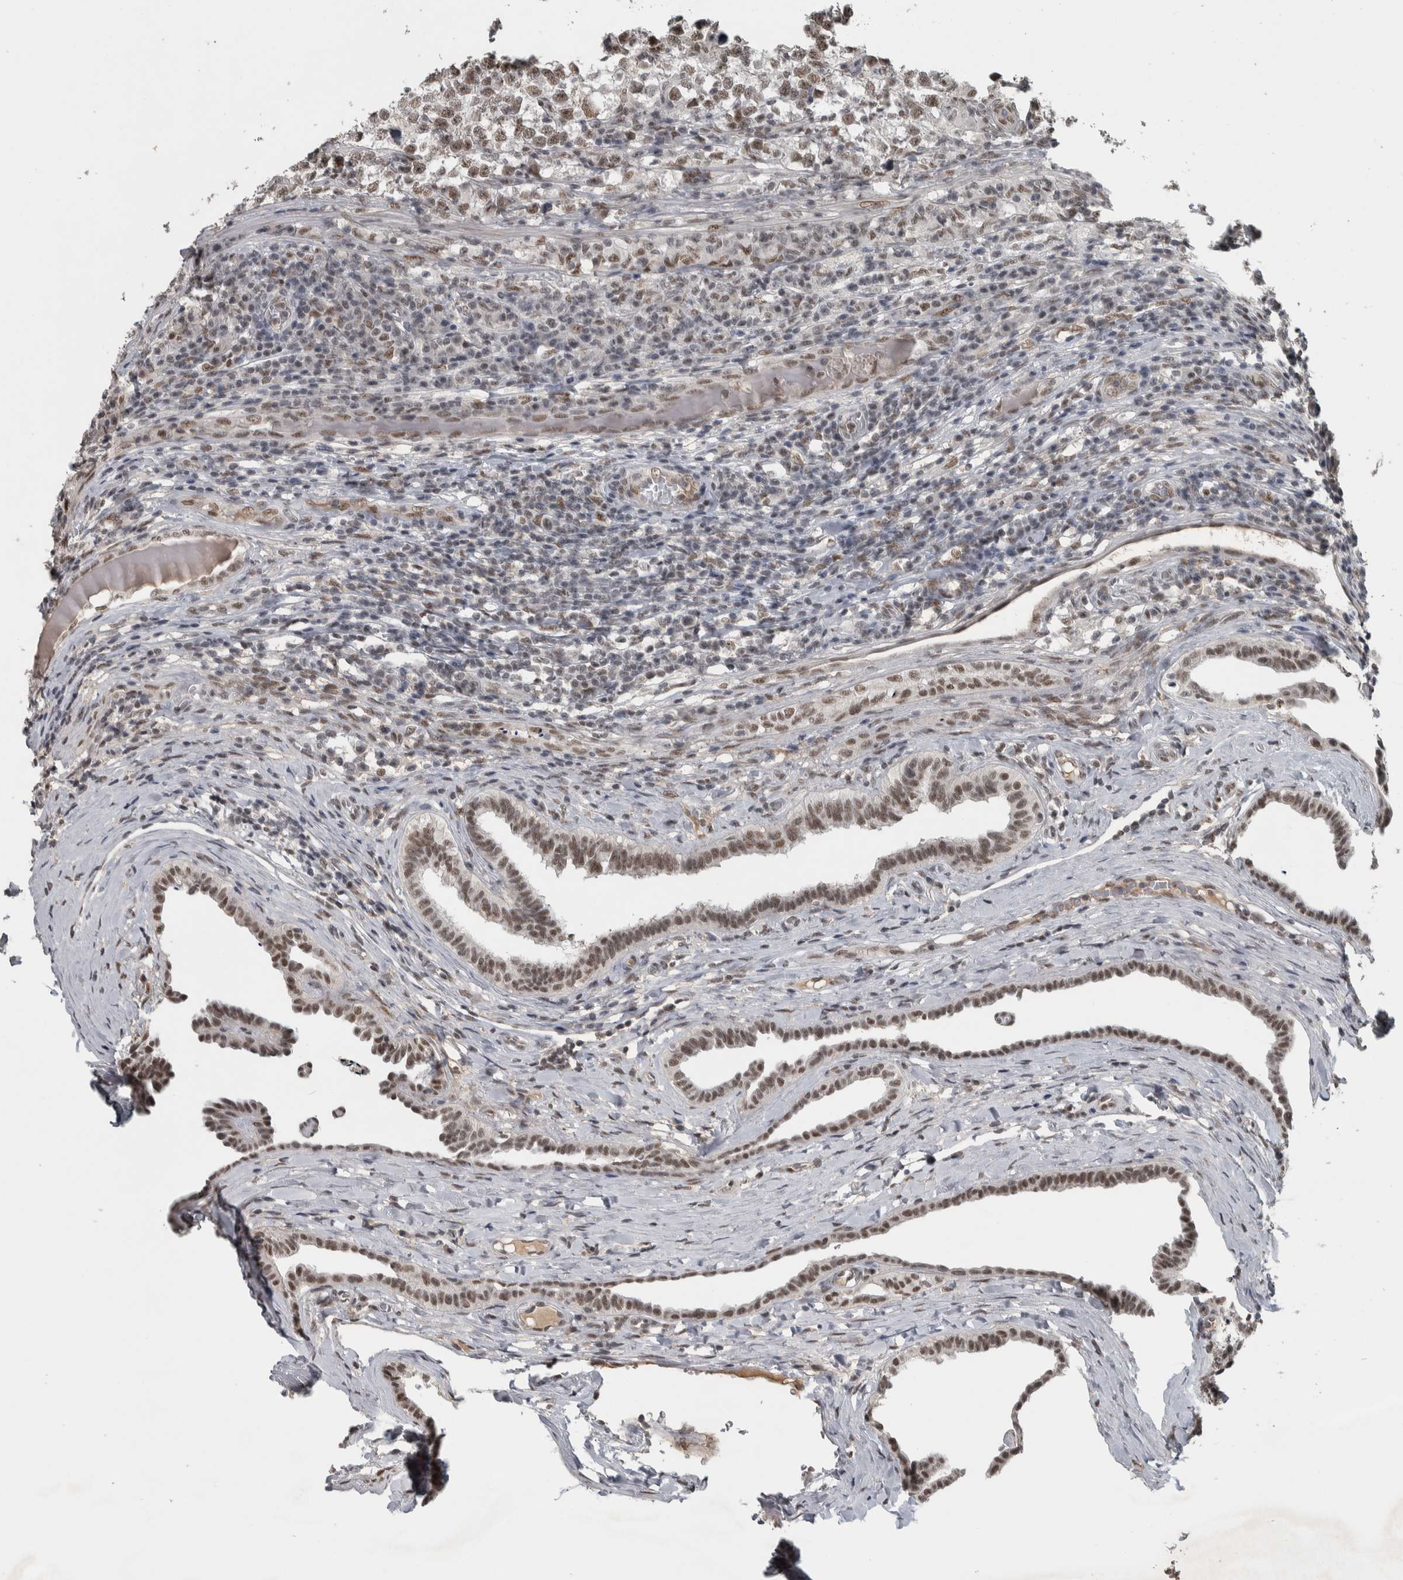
{"staining": {"intensity": "moderate", "quantity": ">75%", "location": "nuclear"}, "tissue": "testis cancer", "cell_type": "Tumor cells", "image_type": "cancer", "snomed": [{"axis": "morphology", "description": "Normal tissue, NOS"}, {"axis": "morphology", "description": "Seminoma, NOS"}, {"axis": "topography", "description": "Testis"}], "caption": "Testis cancer was stained to show a protein in brown. There is medium levels of moderate nuclear staining in approximately >75% of tumor cells. (DAB (3,3'-diaminobenzidine) IHC, brown staining for protein, blue staining for nuclei).", "gene": "DDX42", "patient": {"sex": "male", "age": 43}}